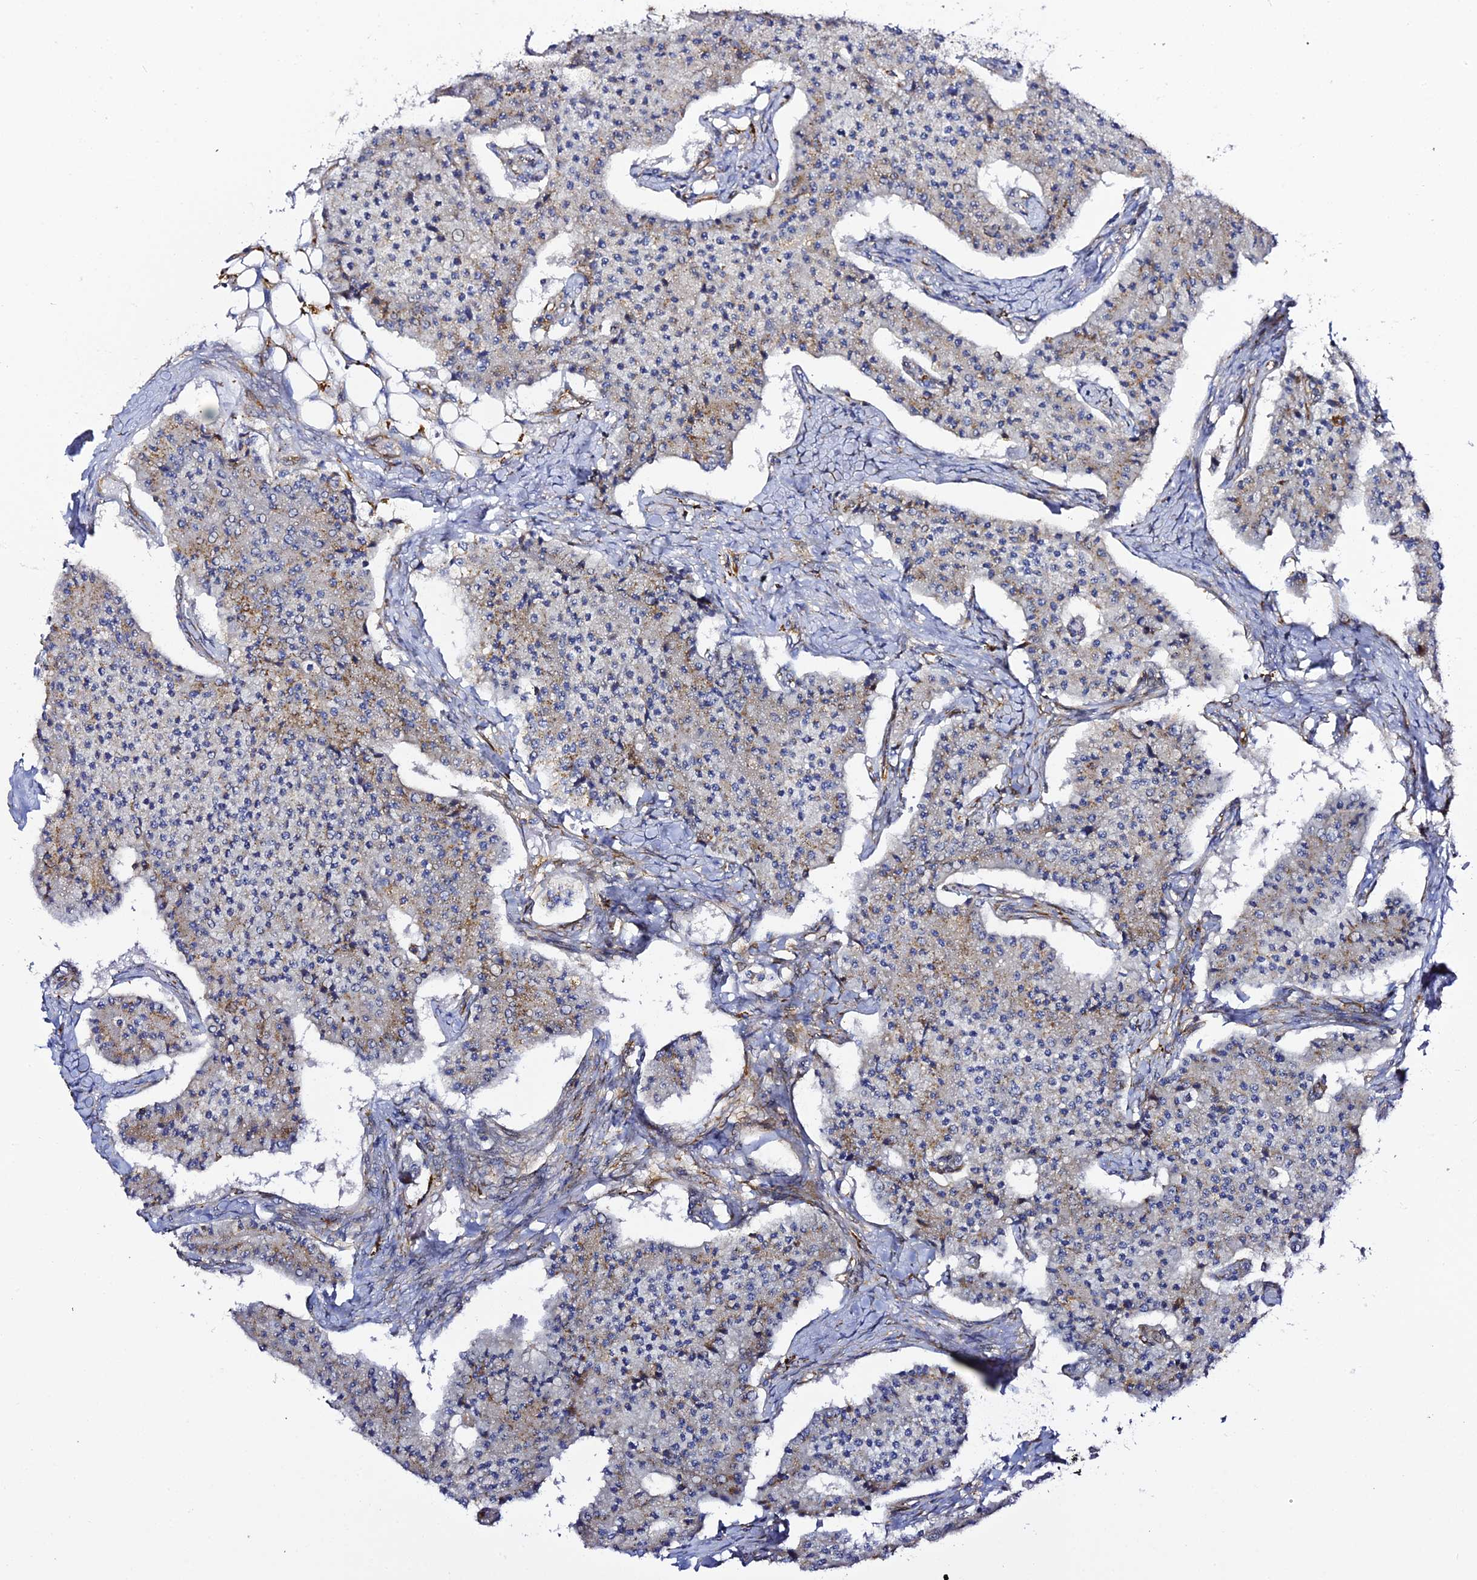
{"staining": {"intensity": "weak", "quantity": "25%-75%", "location": "cytoplasmic/membranous"}, "tissue": "carcinoid", "cell_type": "Tumor cells", "image_type": "cancer", "snomed": [{"axis": "morphology", "description": "Carcinoid, malignant, NOS"}, {"axis": "topography", "description": "Colon"}], "caption": "A brown stain shows weak cytoplasmic/membranous staining of a protein in malignant carcinoid tumor cells.", "gene": "TRPV2", "patient": {"sex": "female", "age": 52}}